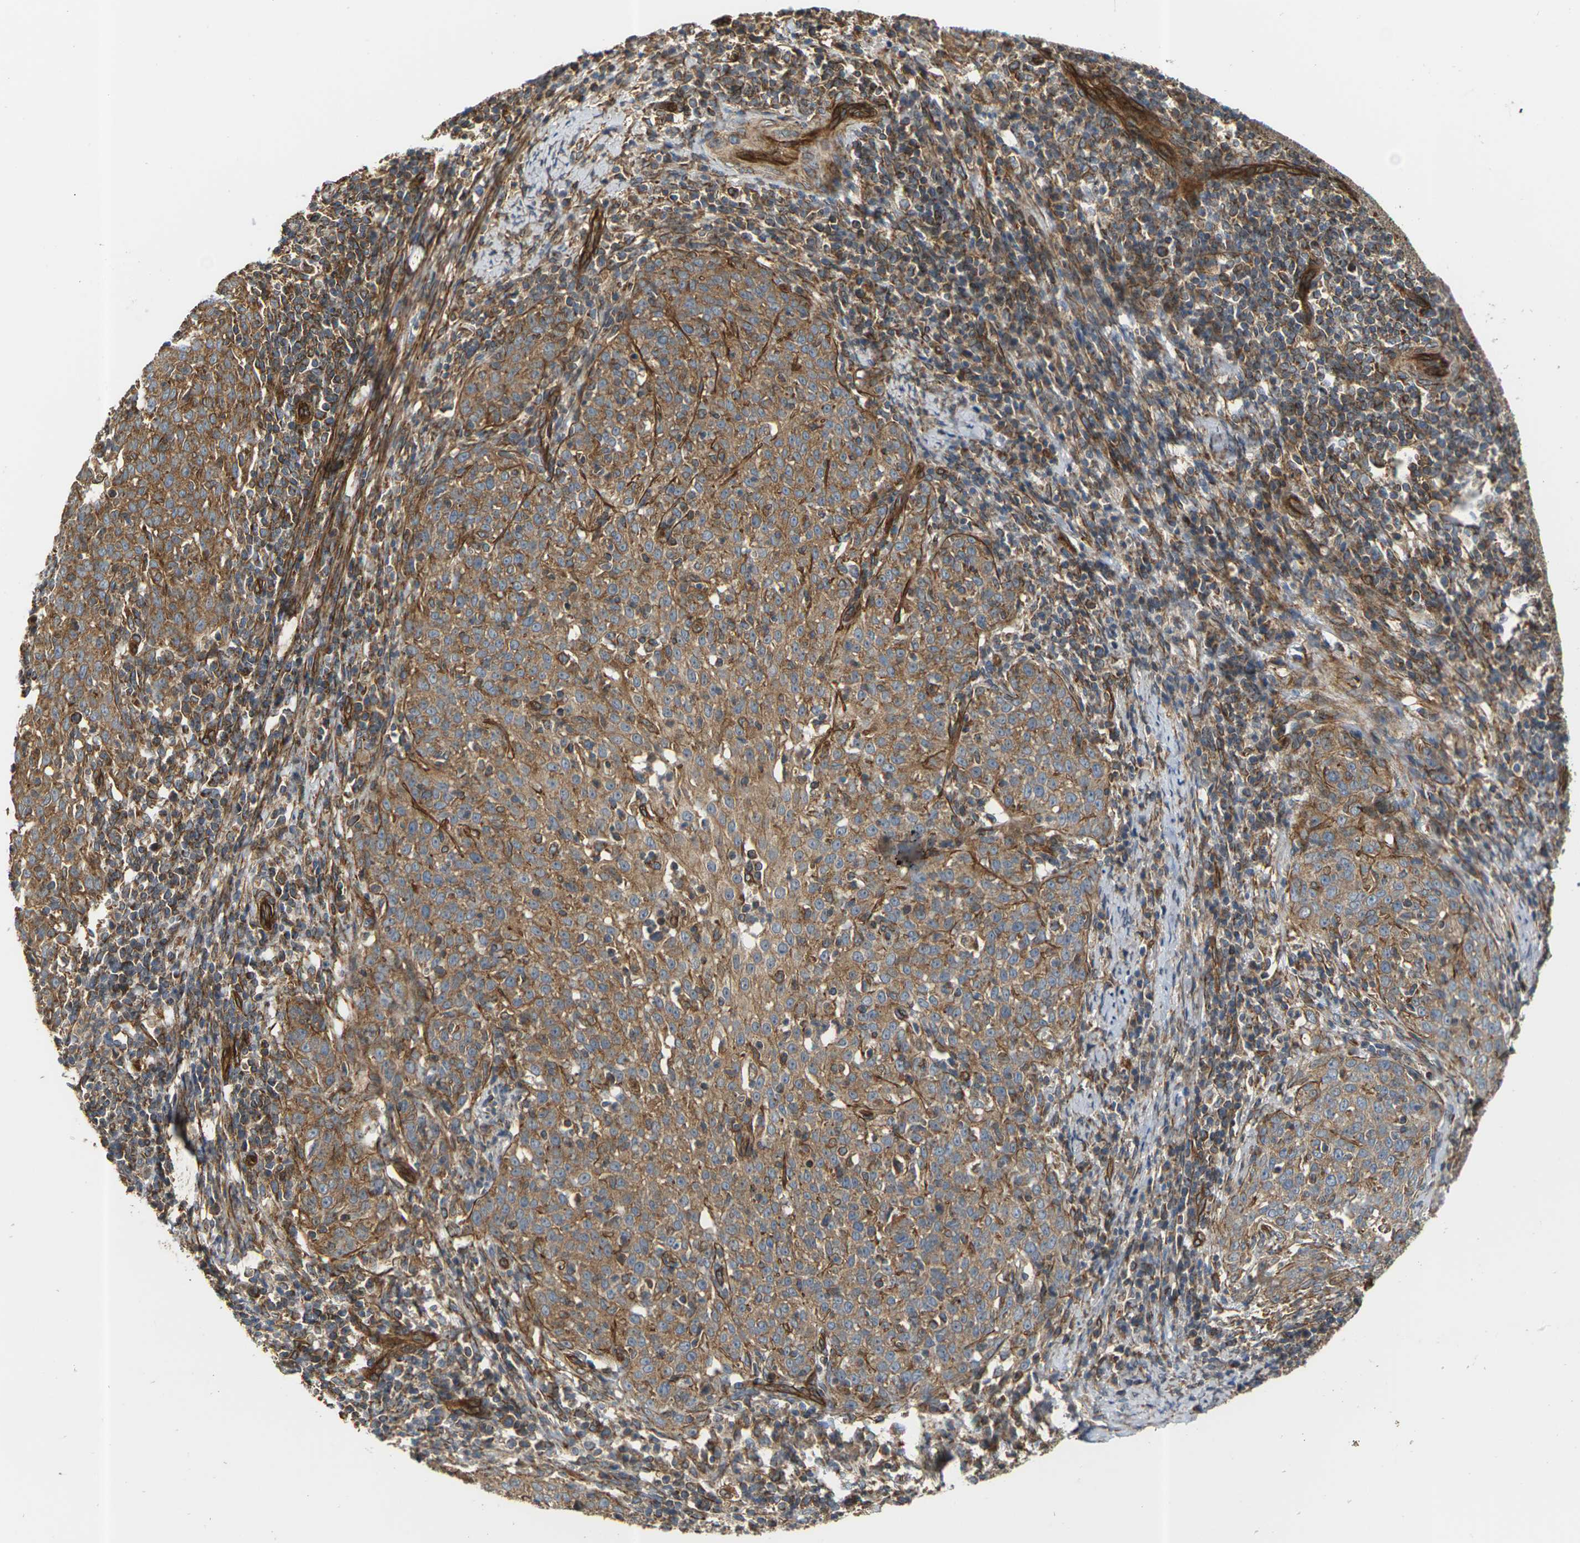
{"staining": {"intensity": "moderate", "quantity": ">75%", "location": "cytoplasmic/membranous"}, "tissue": "cervical cancer", "cell_type": "Tumor cells", "image_type": "cancer", "snomed": [{"axis": "morphology", "description": "Squamous cell carcinoma, NOS"}, {"axis": "topography", "description": "Cervix"}], "caption": "Squamous cell carcinoma (cervical) was stained to show a protein in brown. There is medium levels of moderate cytoplasmic/membranous positivity in approximately >75% of tumor cells.", "gene": "PCDHB4", "patient": {"sex": "female", "age": 51}}